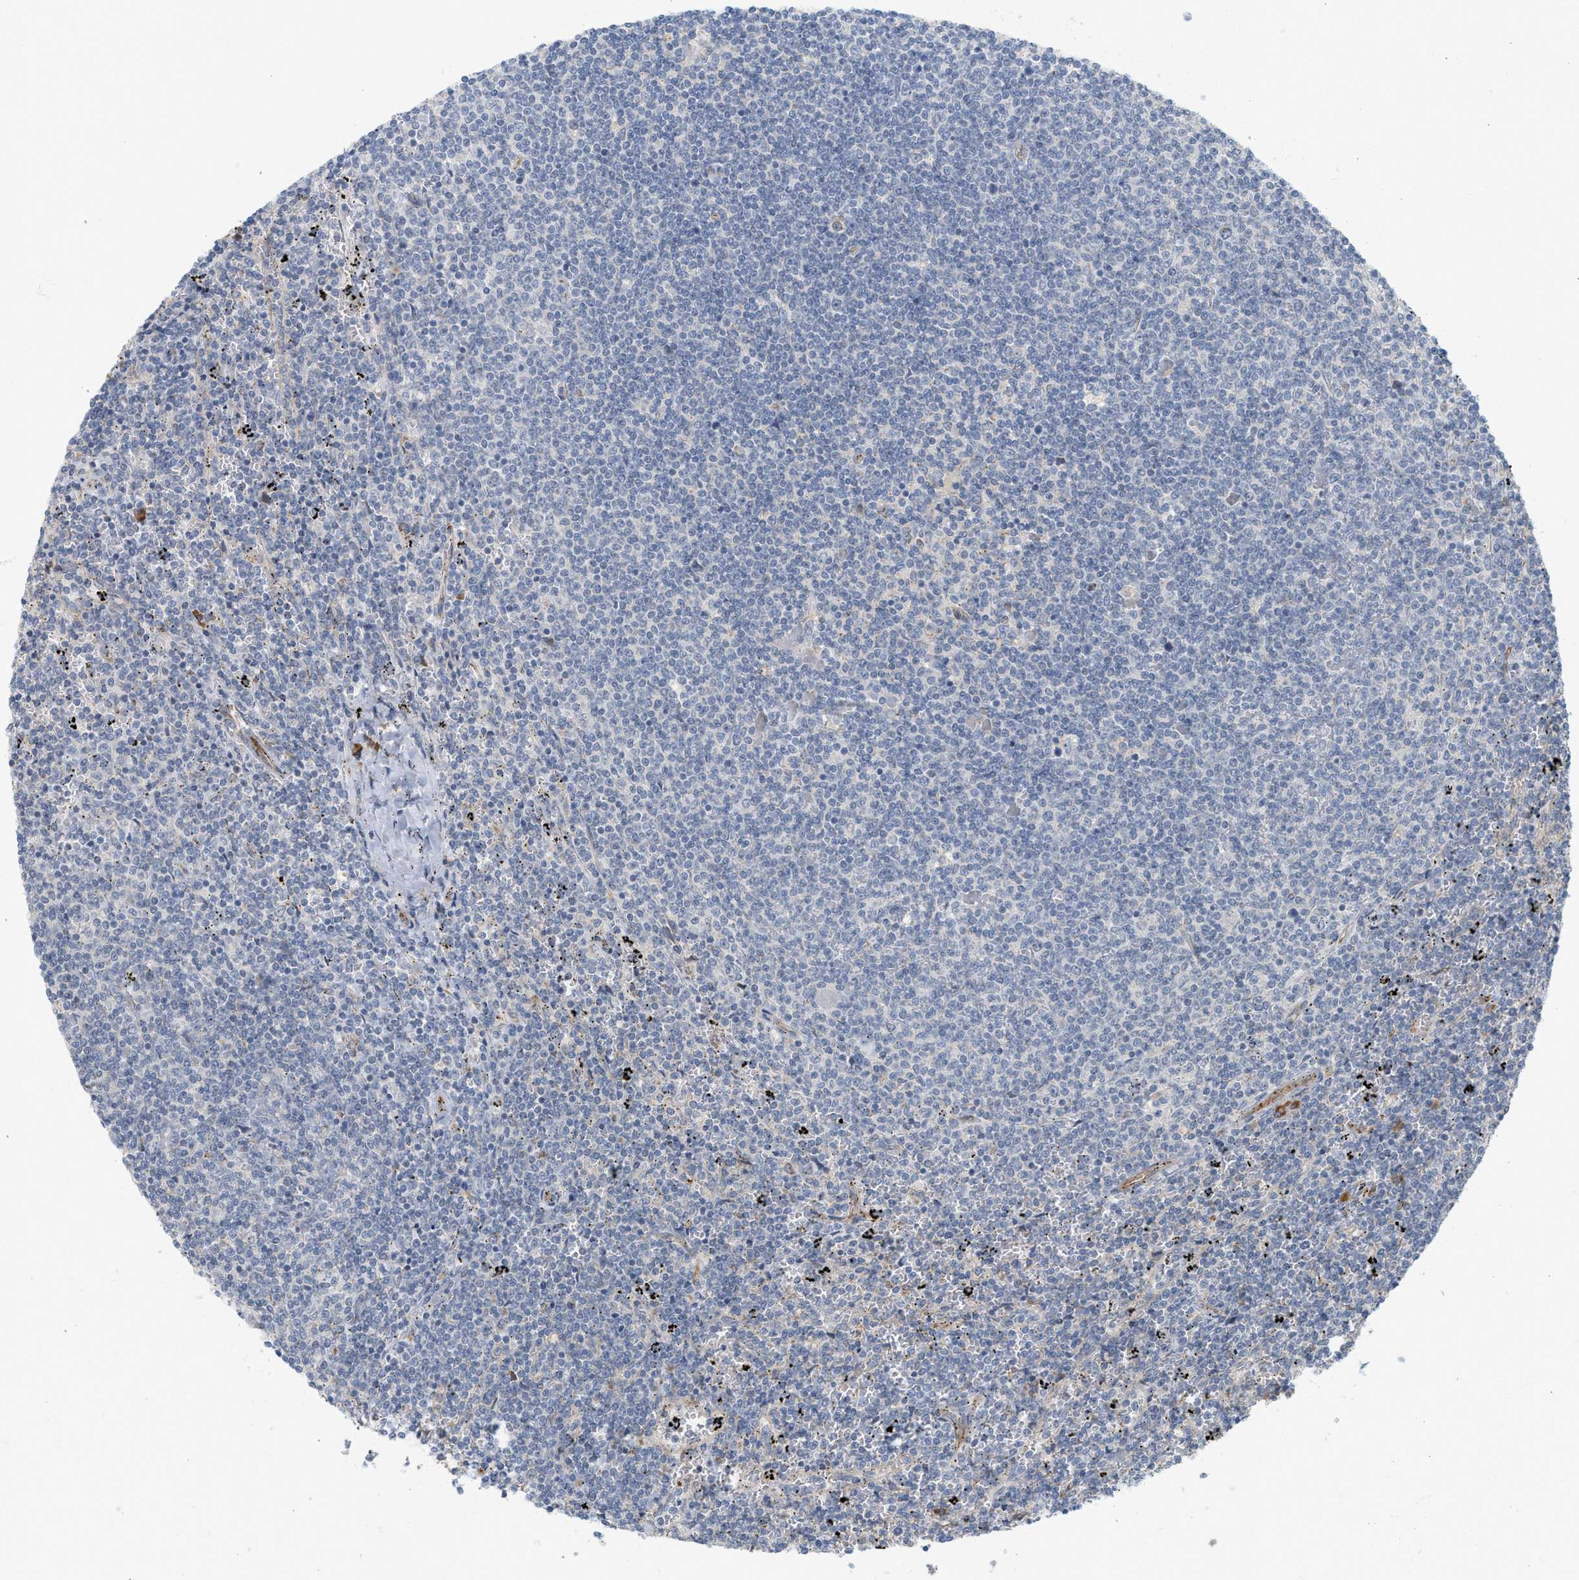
{"staining": {"intensity": "negative", "quantity": "none", "location": "none"}, "tissue": "lymphoma", "cell_type": "Tumor cells", "image_type": "cancer", "snomed": [{"axis": "morphology", "description": "Malignant lymphoma, non-Hodgkin's type, Low grade"}, {"axis": "topography", "description": "Spleen"}], "caption": "The immunohistochemistry photomicrograph has no significant positivity in tumor cells of lymphoma tissue.", "gene": "SVOP", "patient": {"sex": "female", "age": 50}}